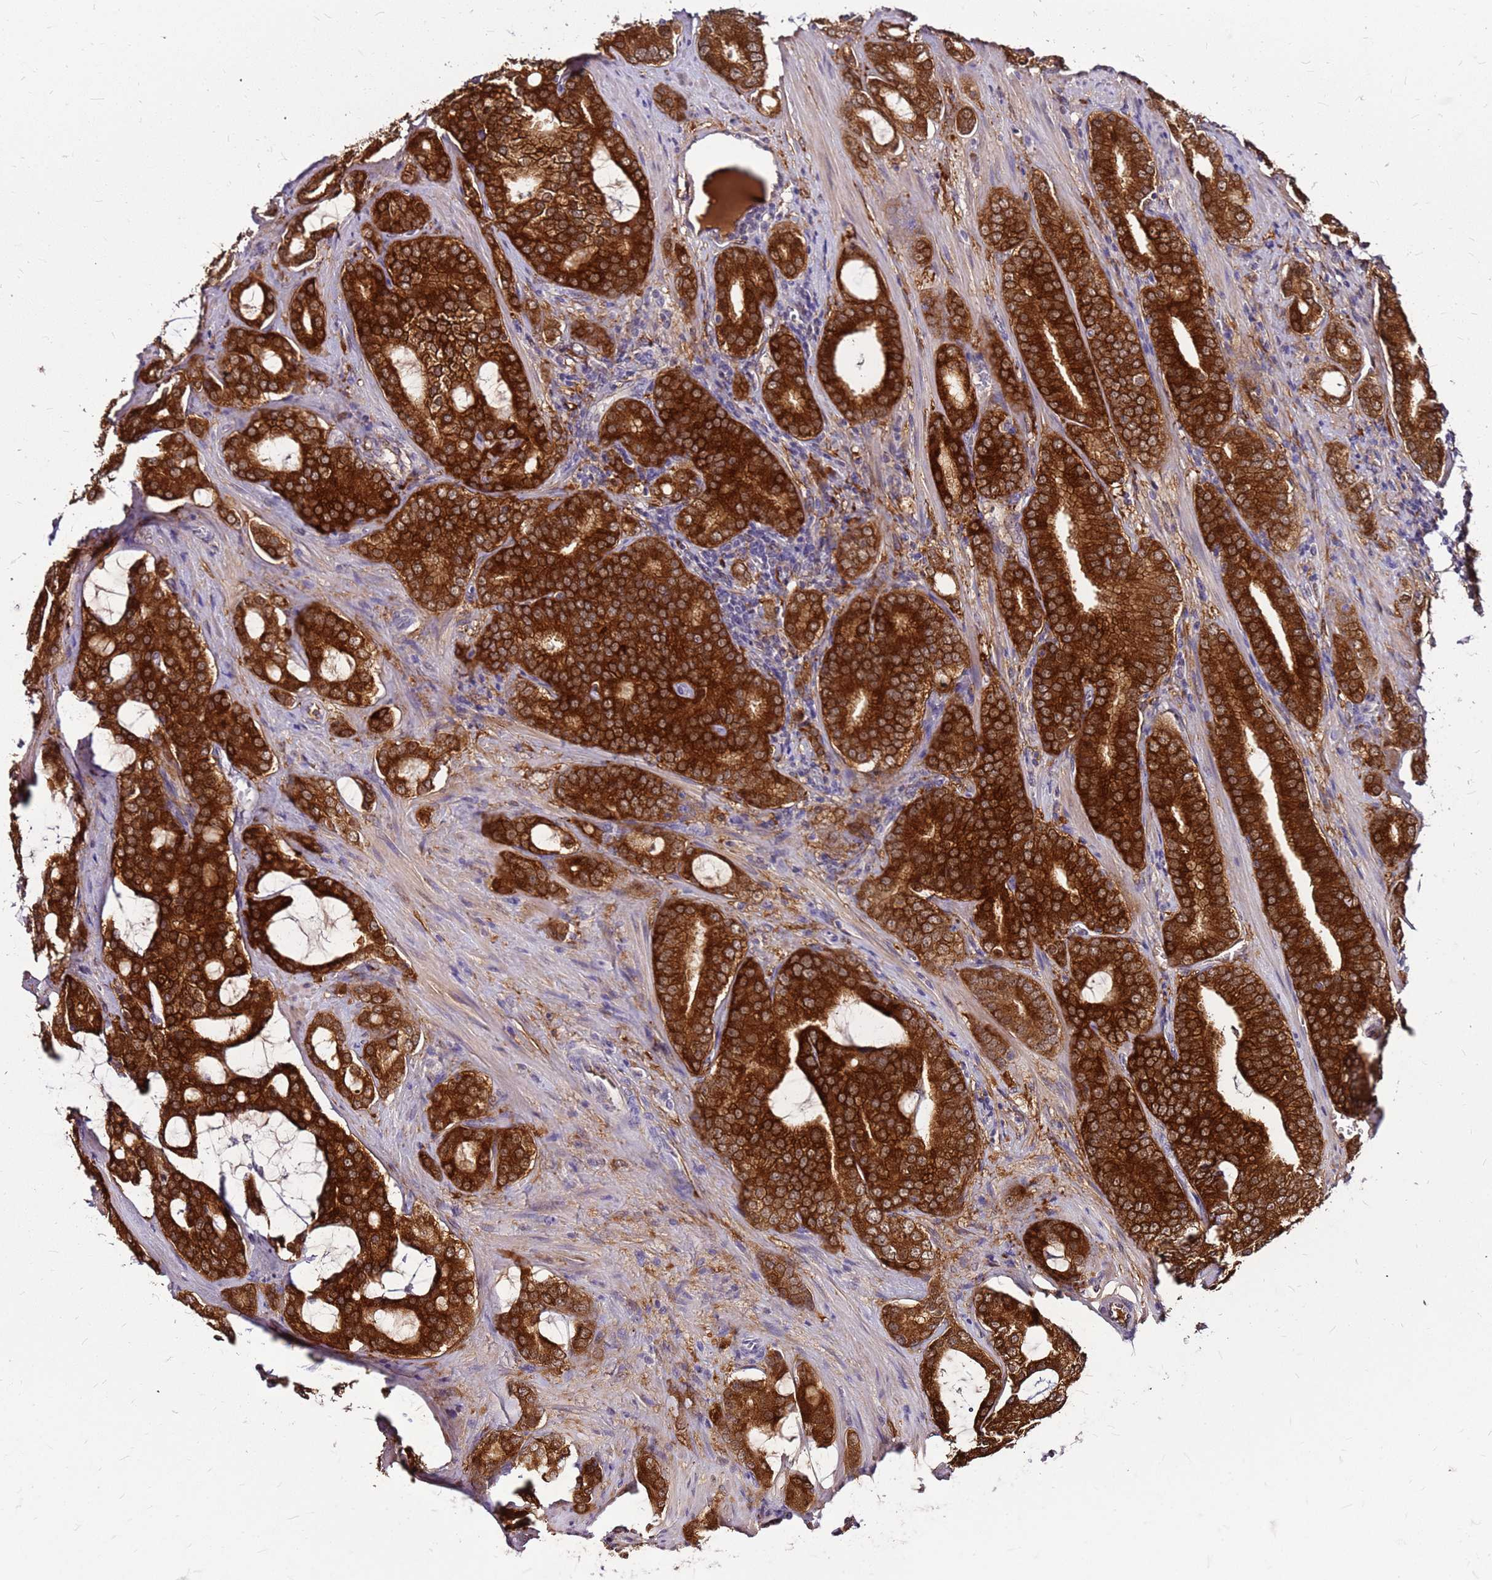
{"staining": {"intensity": "strong", "quantity": ">75%", "location": "cytoplasmic/membranous"}, "tissue": "prostate cancer", "cell_type": "Tumor cells", "image_type": "cancer", "snomed": [{"axis": "morphology", "description": "Adenocarcinoma, High grade"}, {"axis": "topography", "description": "Prostate"}], "caption": "Immunohistochemistry (IHC) image of neoplastic tissue: prostate cancer (high-grade adenocarcinoma) stained using IHC exhibits high levels of strong protein expression localized specifically in the cytoplasmic/membranous of tumor cells, appearing as a cytoplasmic/membranous brown color.", "gene": "ALDH1A3", "patient": {"sex": "male", "age": 63}}